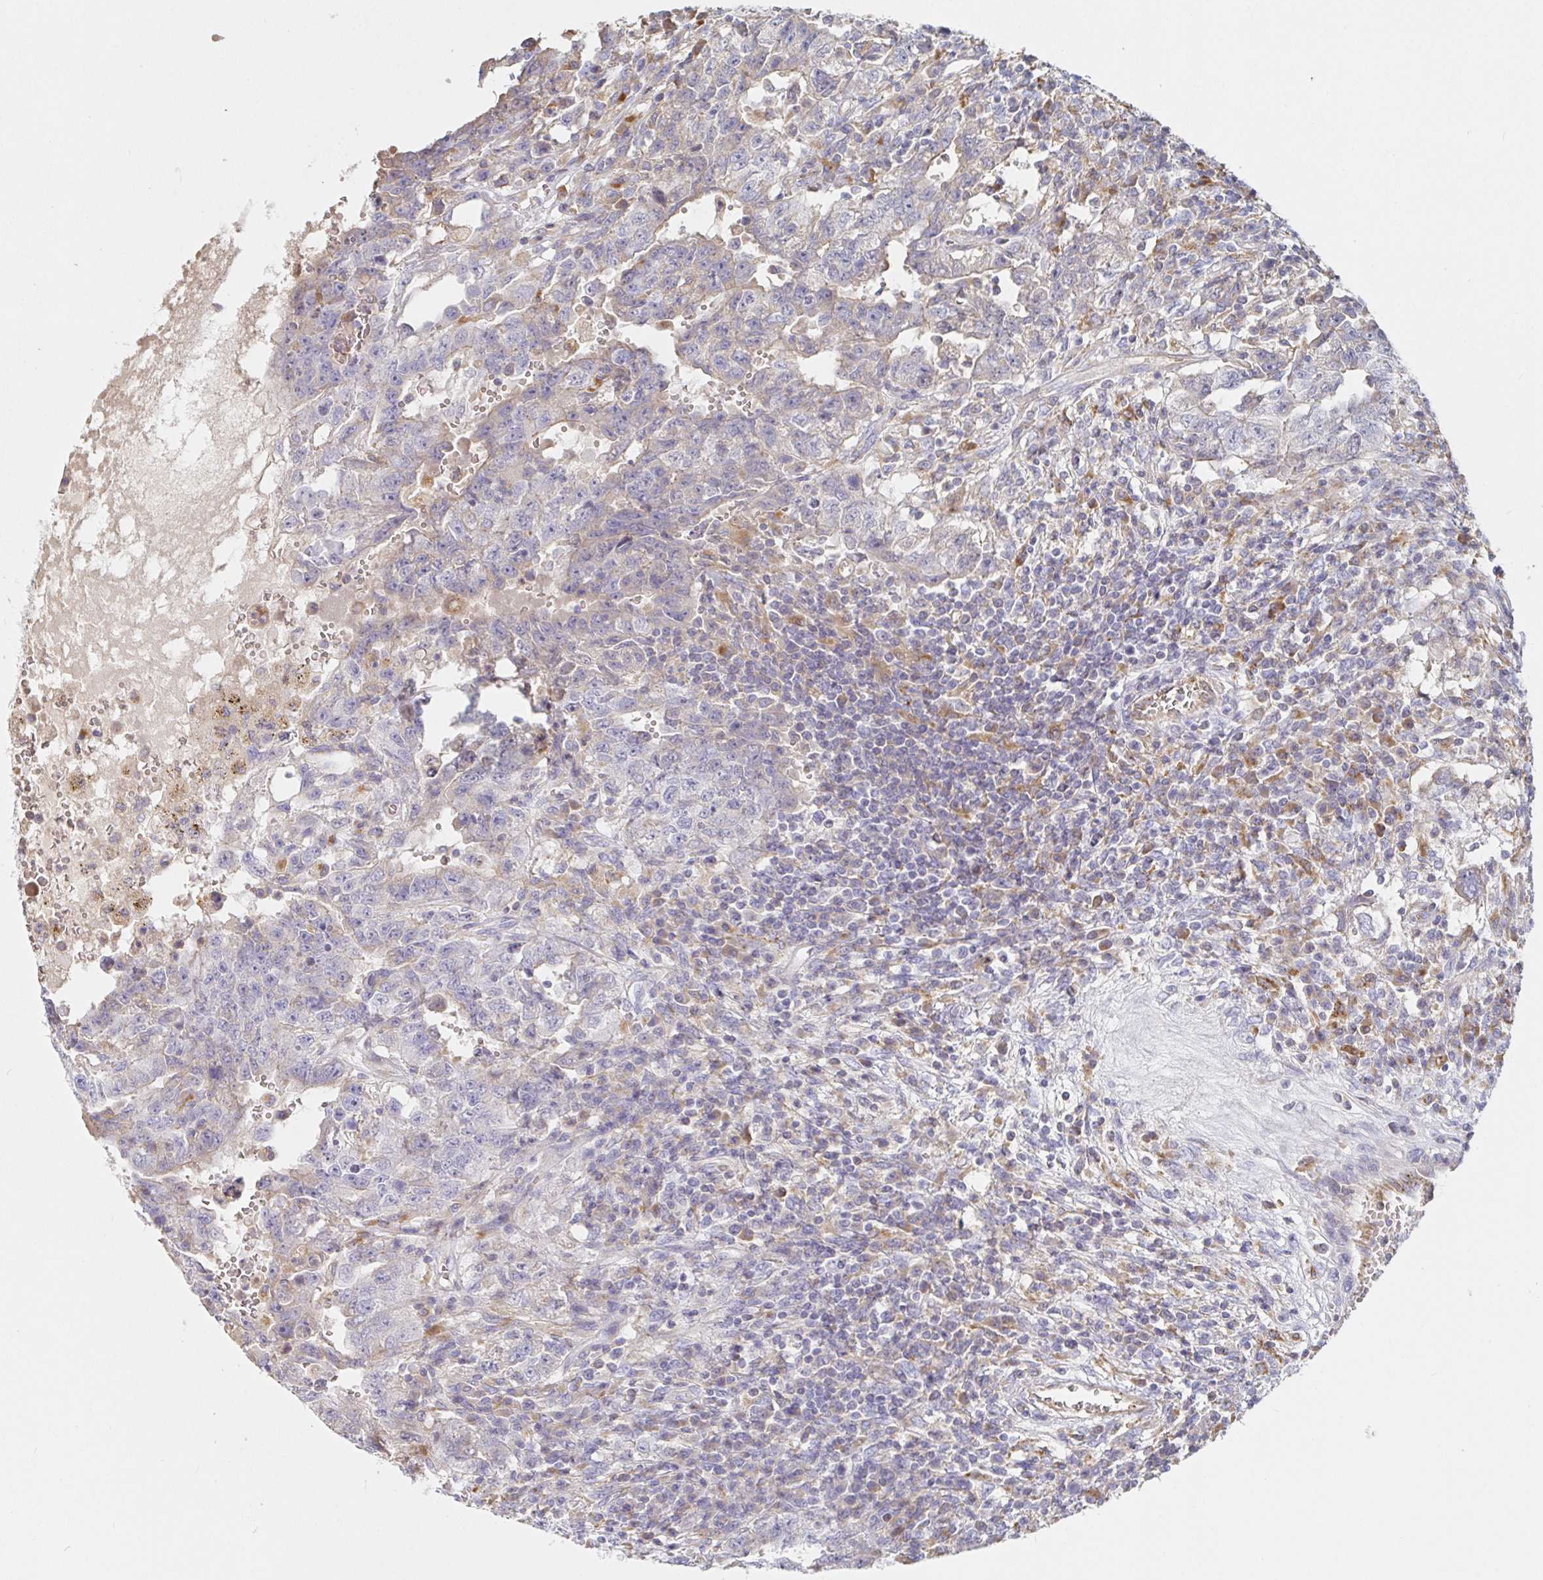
{"staining": {"intensity": "negative", "quantity": "none", "location": "none"}, "tissue": "testis cancer", "cell_type": "Tumor cells", "image_type": "cancer", "snomed": [{"axis": "morphology", "description": "Carcinoma, Embryonal, NOS"}, {"axis": "topography", "description": "Testis"}], "caption": "The immunohistochemistry (IHC) micrograph has no significant staining in tumor cells of embryonal carcinoma (testis) tissue.", "gene": "IRAK2", "patient": {"sex": "male", "age": 26}}